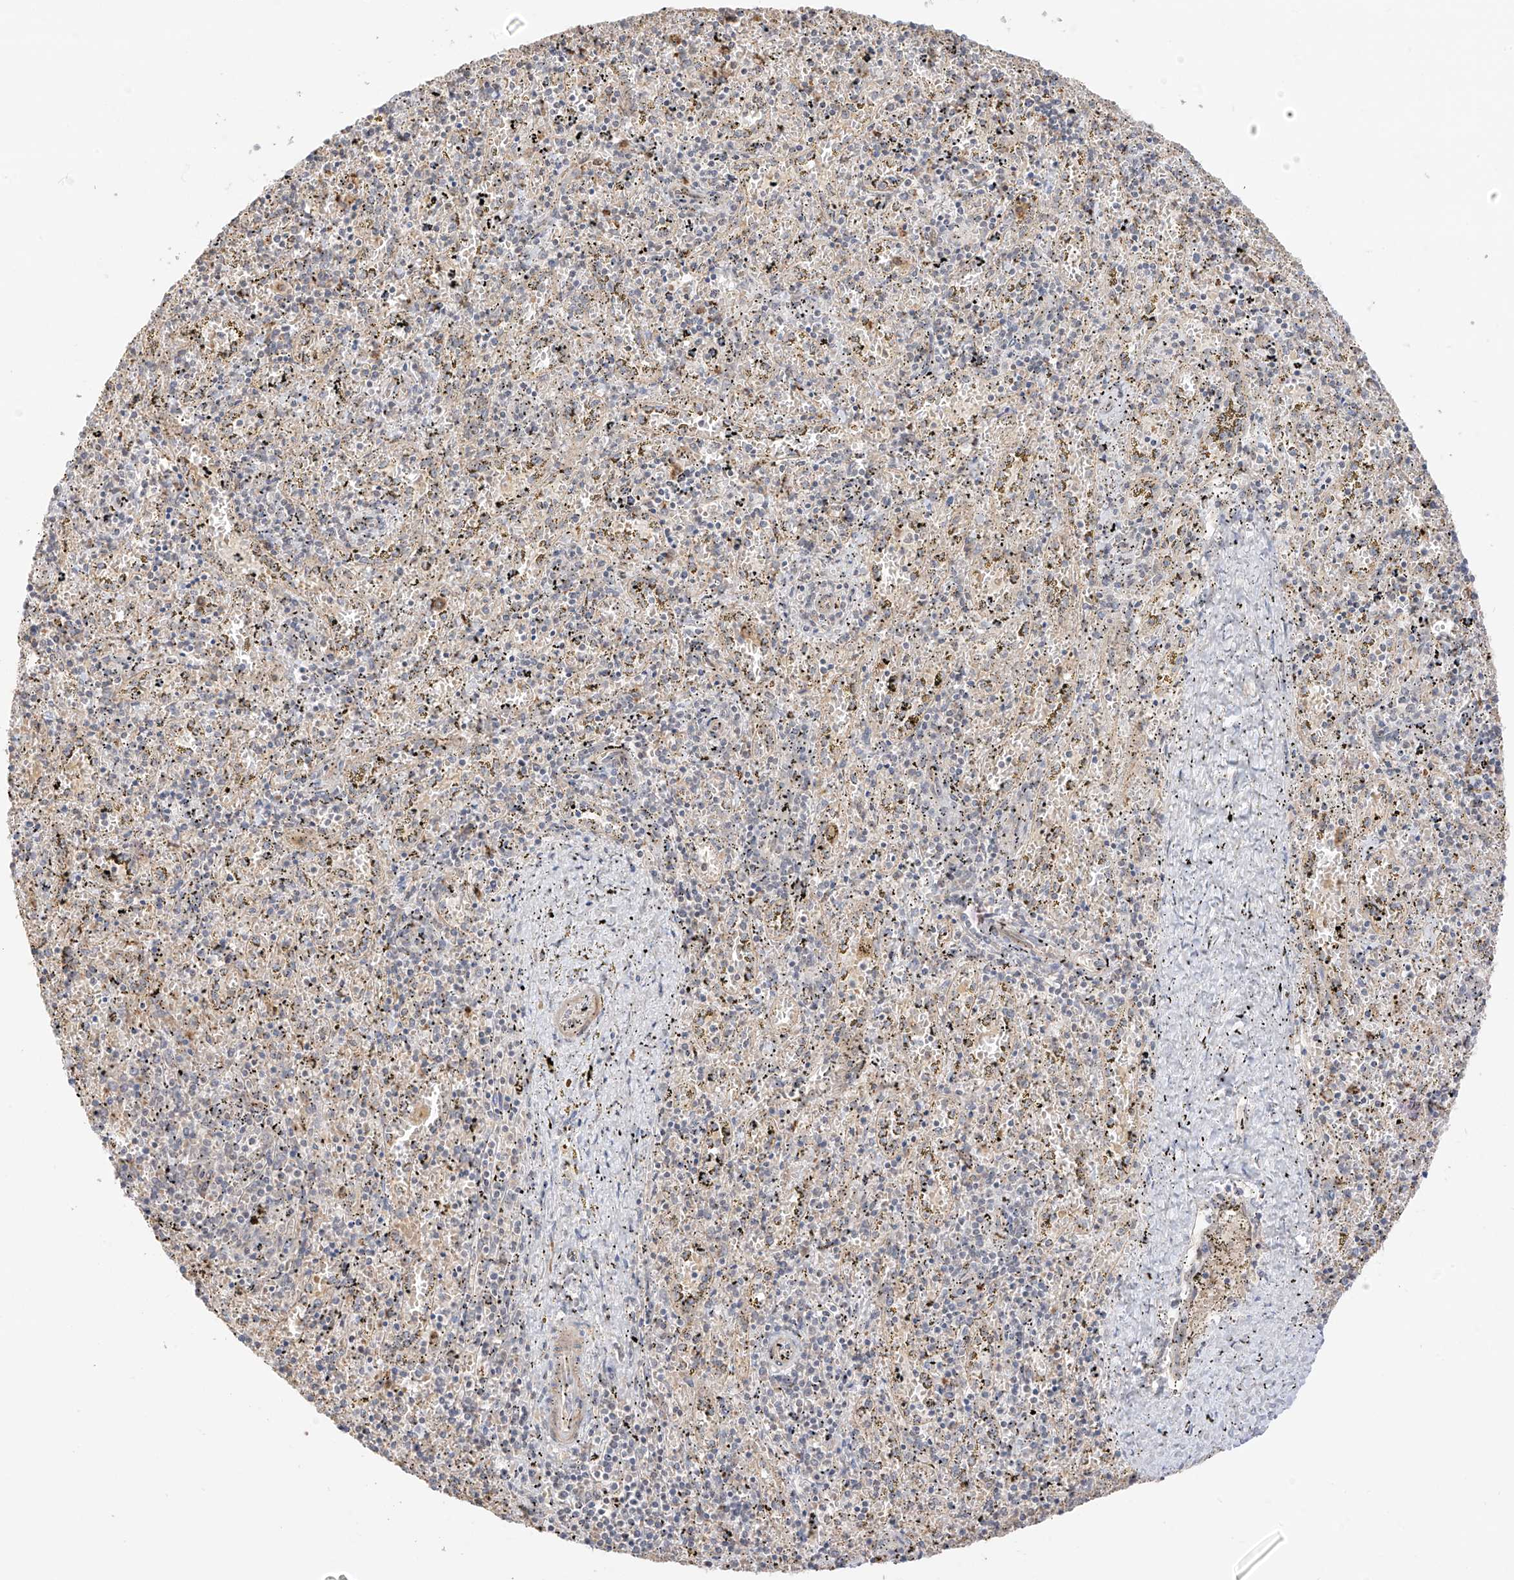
{"staining": {"intensity": "moderate", "quantity": "<25%", "location": "cytoplasmic/membranous"}, "tissue": "spleen", "cell_type": "Cells in red pulp", "image_type": "normal", "snomed": [{"axis": "morphology", "description": "Normal tissue, NOS"}, {"axis": "topography", "description": "Spleen"}], "caption": "About <25% of cells in red pulp in normal spleen display moderate cytoplasmic/membranous protein staining as visualized by brown immunohistochemical staining.", "gene": "N4BP3", "patient": {"sex": "male", "age": 11}}